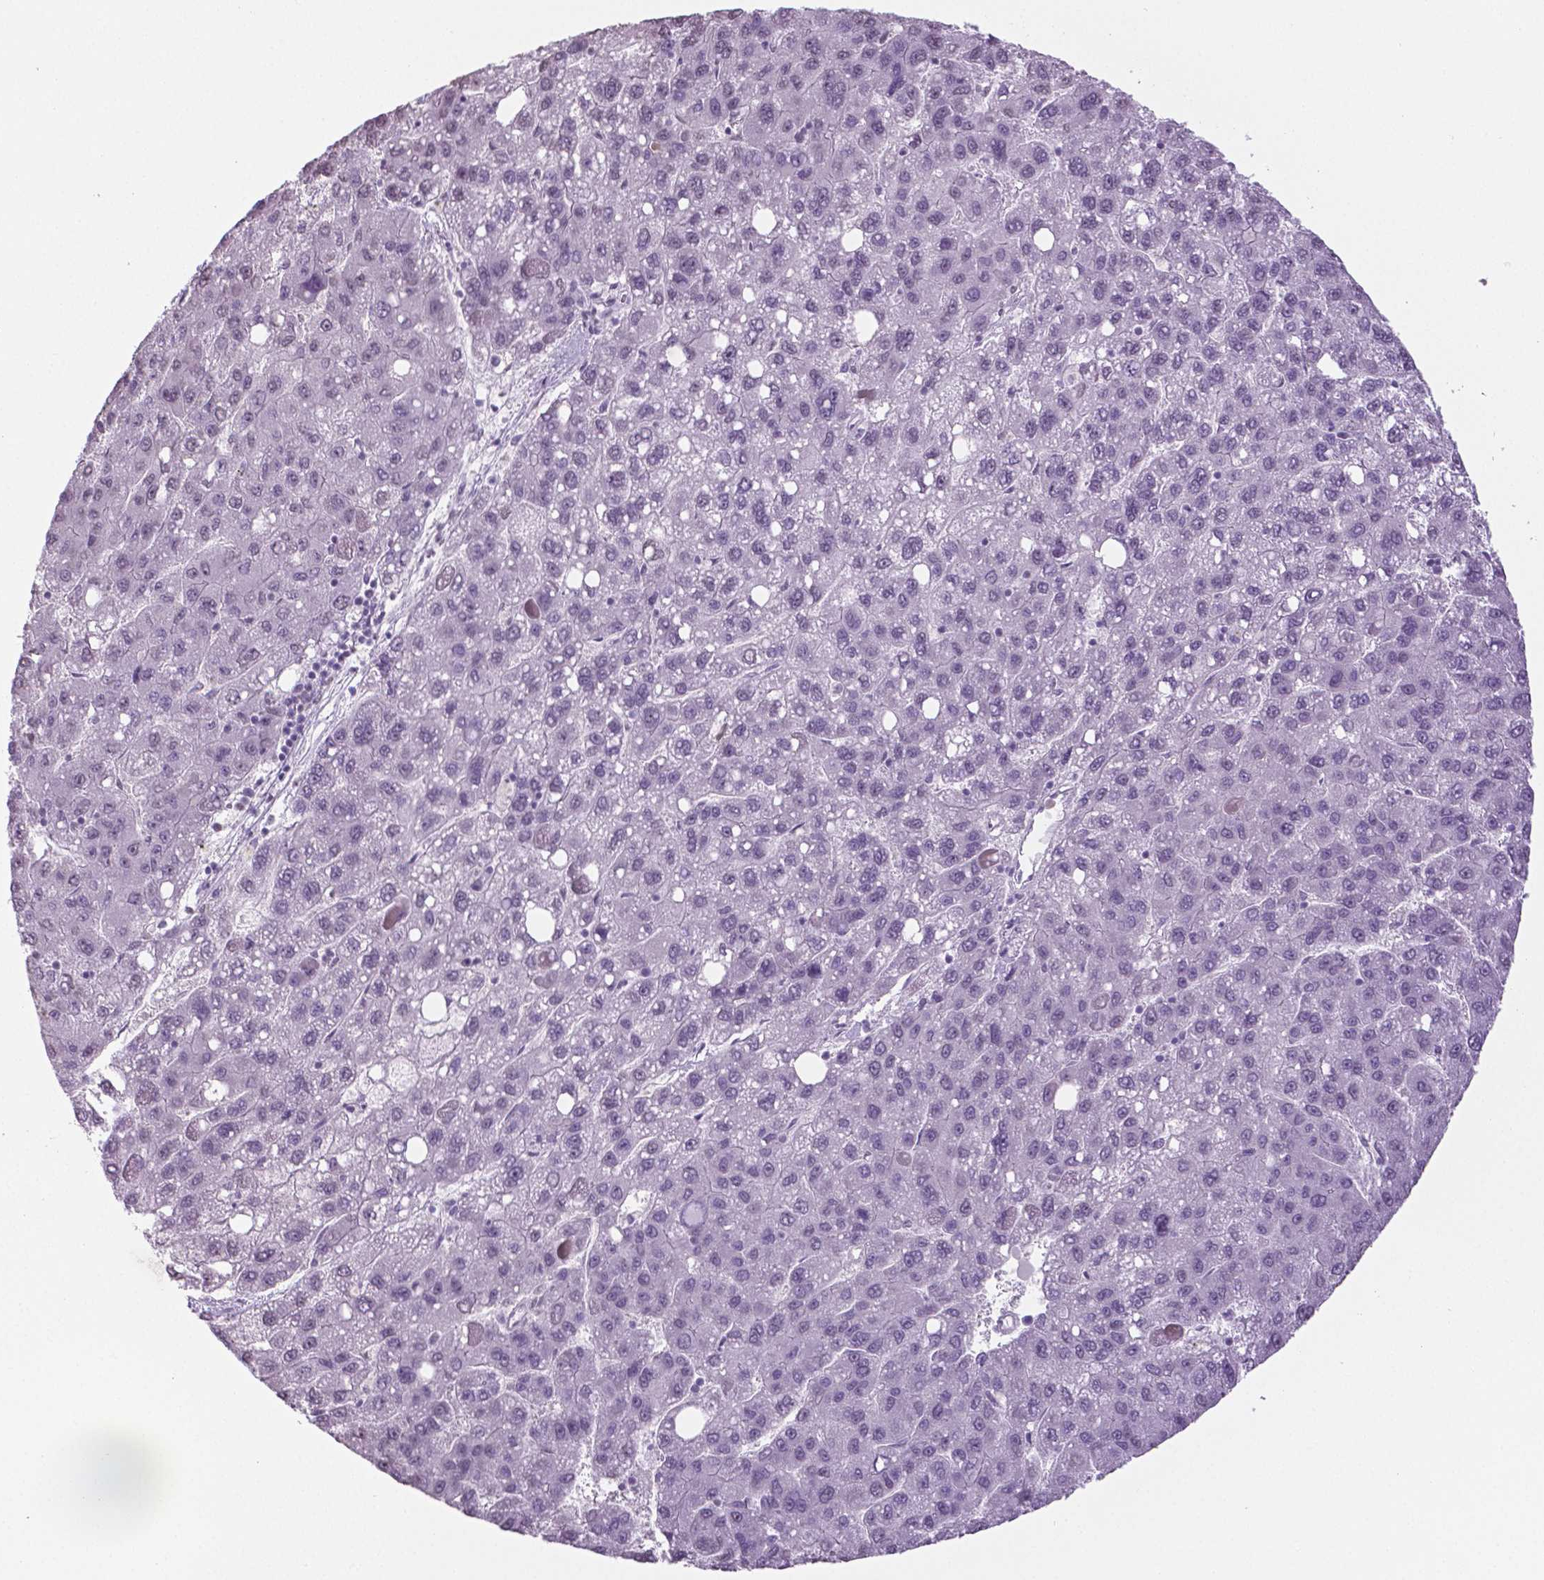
{"staining": {"intensity": "negative", "quantity": "none", "location": "none"}, "tissue": "liver cancer", "cell_type": "Tumor cells", "image_type": "cancer", "snomed": [{"axis": "morphology", "description": "Carcinoma, Hepatocellular, NOS"}, {"axis": "topography", "description": "Liver"}], "caption": "This is a image of immunohistochemistry (IHC) staining of hepatocellular carcinoma (liver), which shows no staining in tumor cells. (Immunohistochemistry, brightfield microscopy, high magnification).", "gene": "IGF2BP1", "patient": {"sex": "female", "age": 82}}